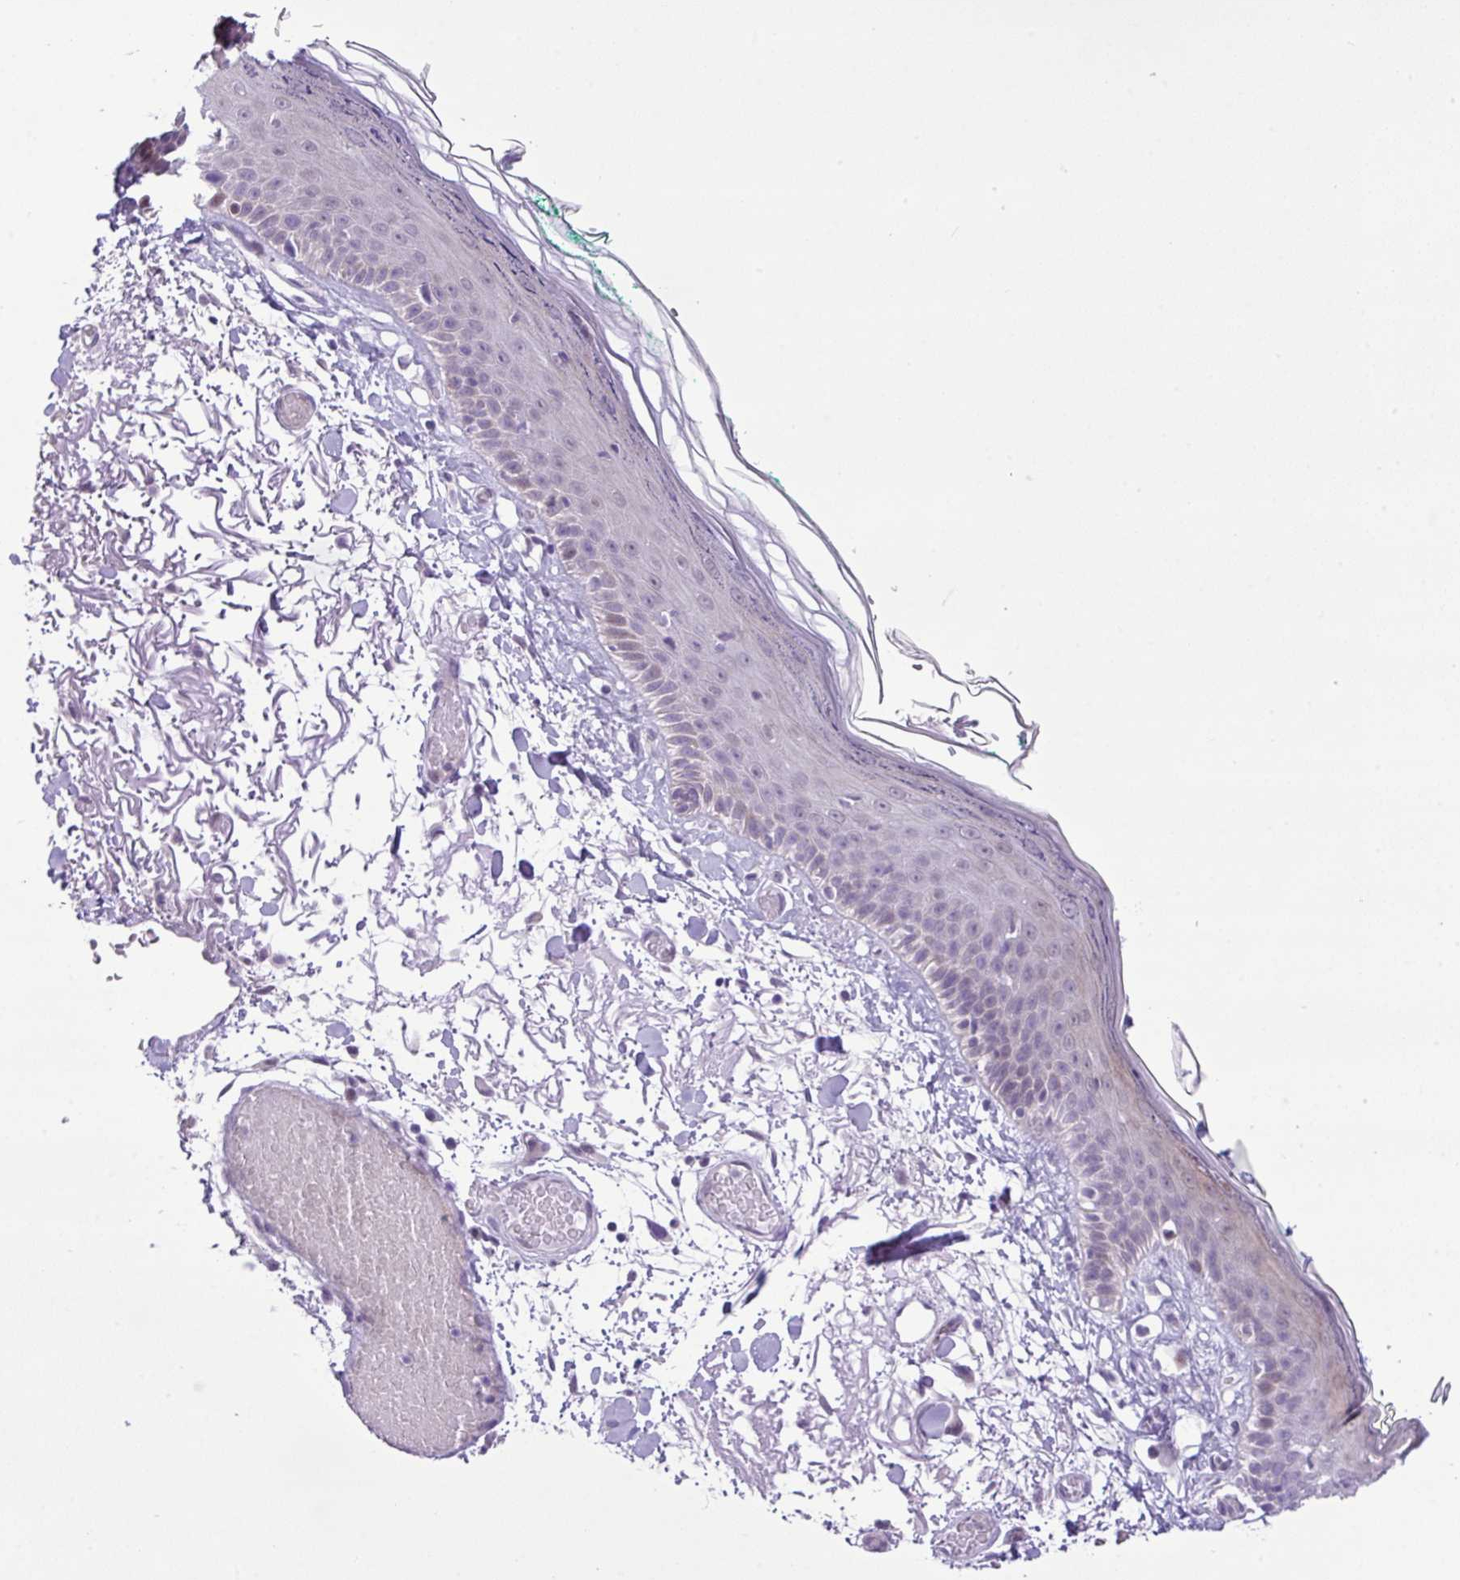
{"staining": {"intensity": "negative", "quantity": "none", "location": "none"}, "tissue": "skin", "cell_type": "Fibroblasts", "image_type": "normal", "snomed": [{"axis": "morphology", "description": "Normal tissue, NOS"}, {"axis": "topography", "description": "Skin"}], "caption": "Human skin stained for a protein using immunohistochemistry displays no expression in fibroblasts.", "gene": "YLPM1", "patient": {"sex": "male", "age": 79}}